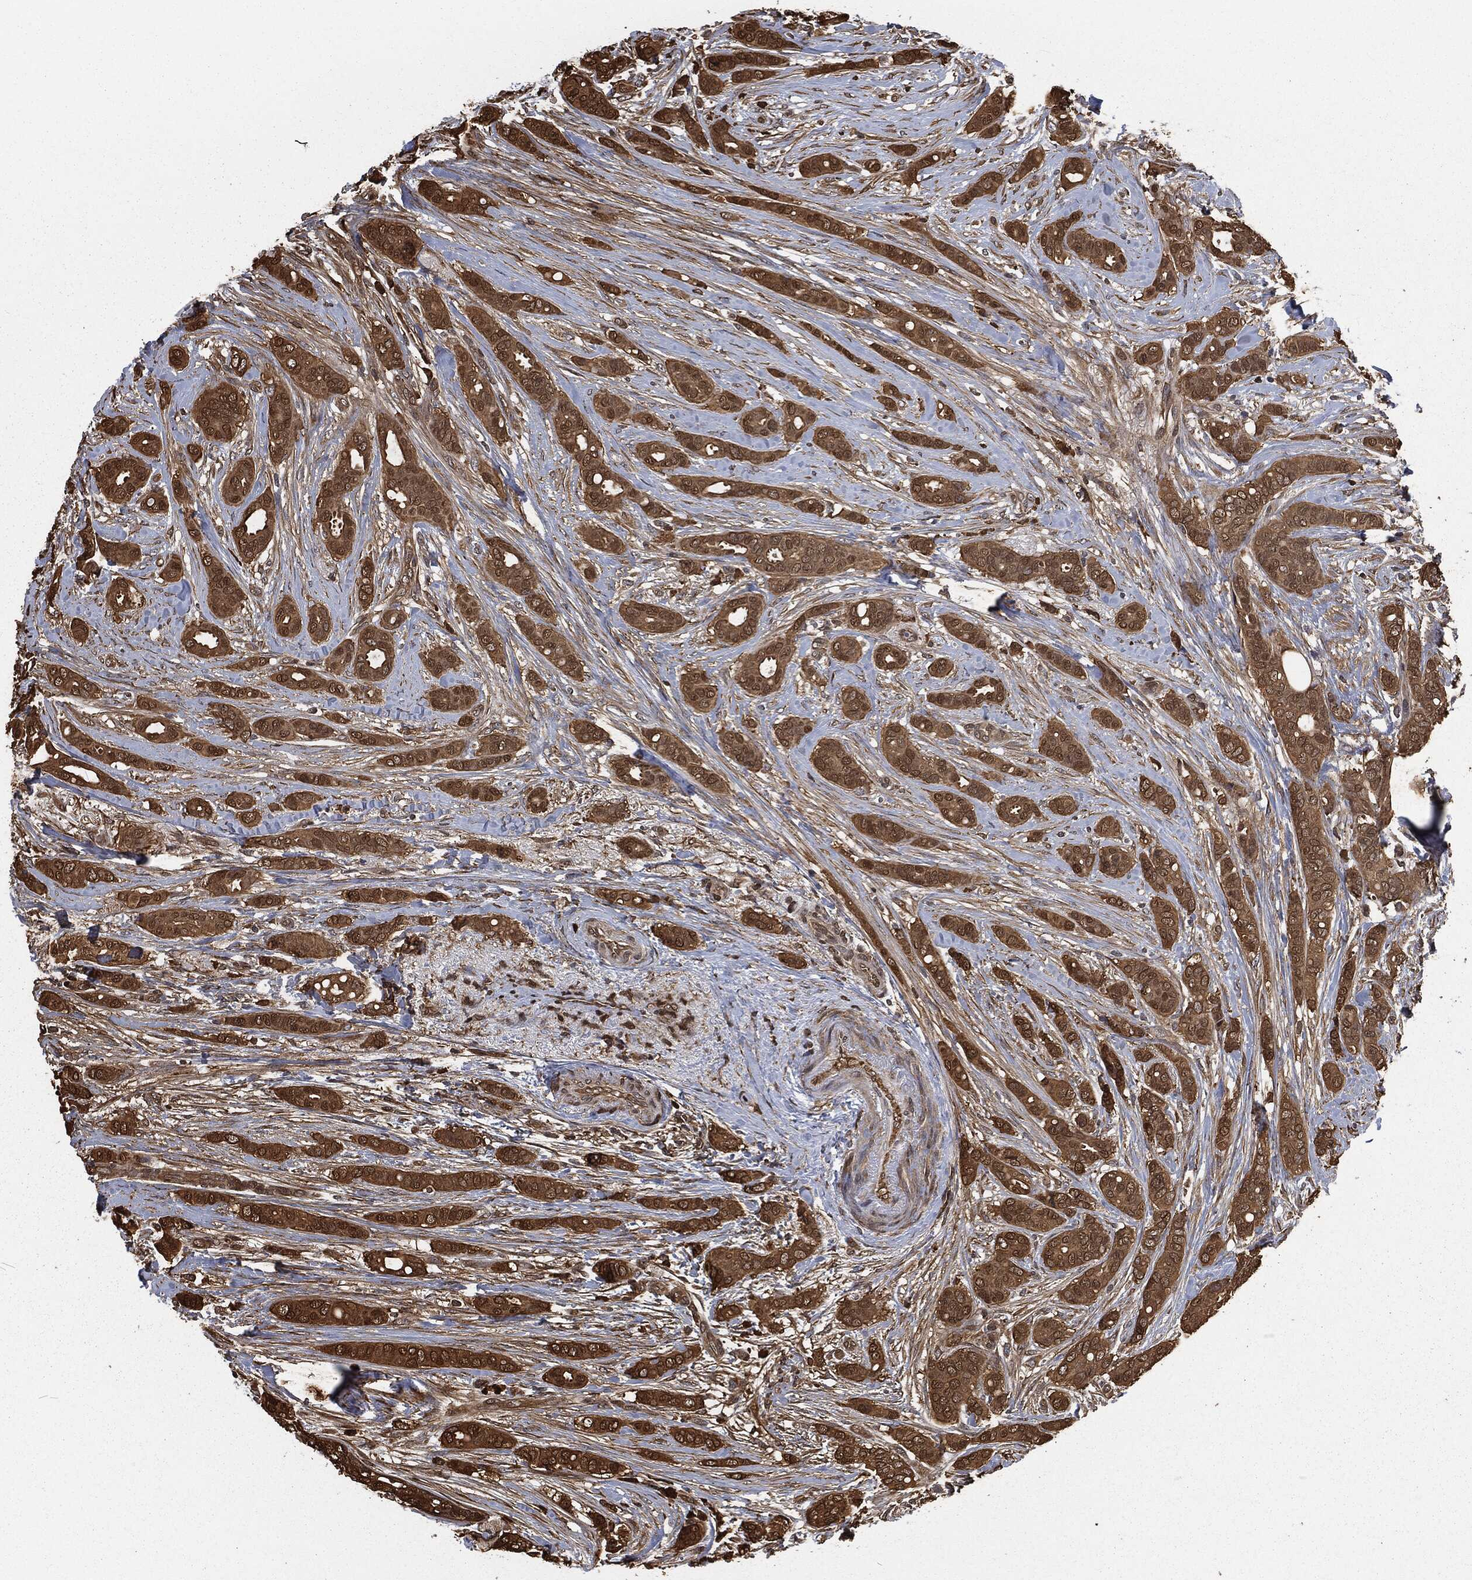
{"staining": {"intensity": "strong", "quantity": ">75%", "location": "cytoplasmic/membranous"}, "tissue": "breast cancer", "cell_type": "Tumor cells", "image_type": "cancer", "snomed": [{"axis": "morphology", "description": "Duct carcinoma"}, {"axis": "topography", "description": "Breast"}], "caption": "Breast cancer stained with immunohistochemistry (IHC) shows strong cytoplasmic/membranous expression in about >75% of tumor cells. (Stains: DAB (3,3'-diaminobenzidine) in brown, nuclei in blue, Microscopy: brightfield microscopy at high magnification).", "gene": "PRDX4", "patient": {"sex": "female", "age": 51}}